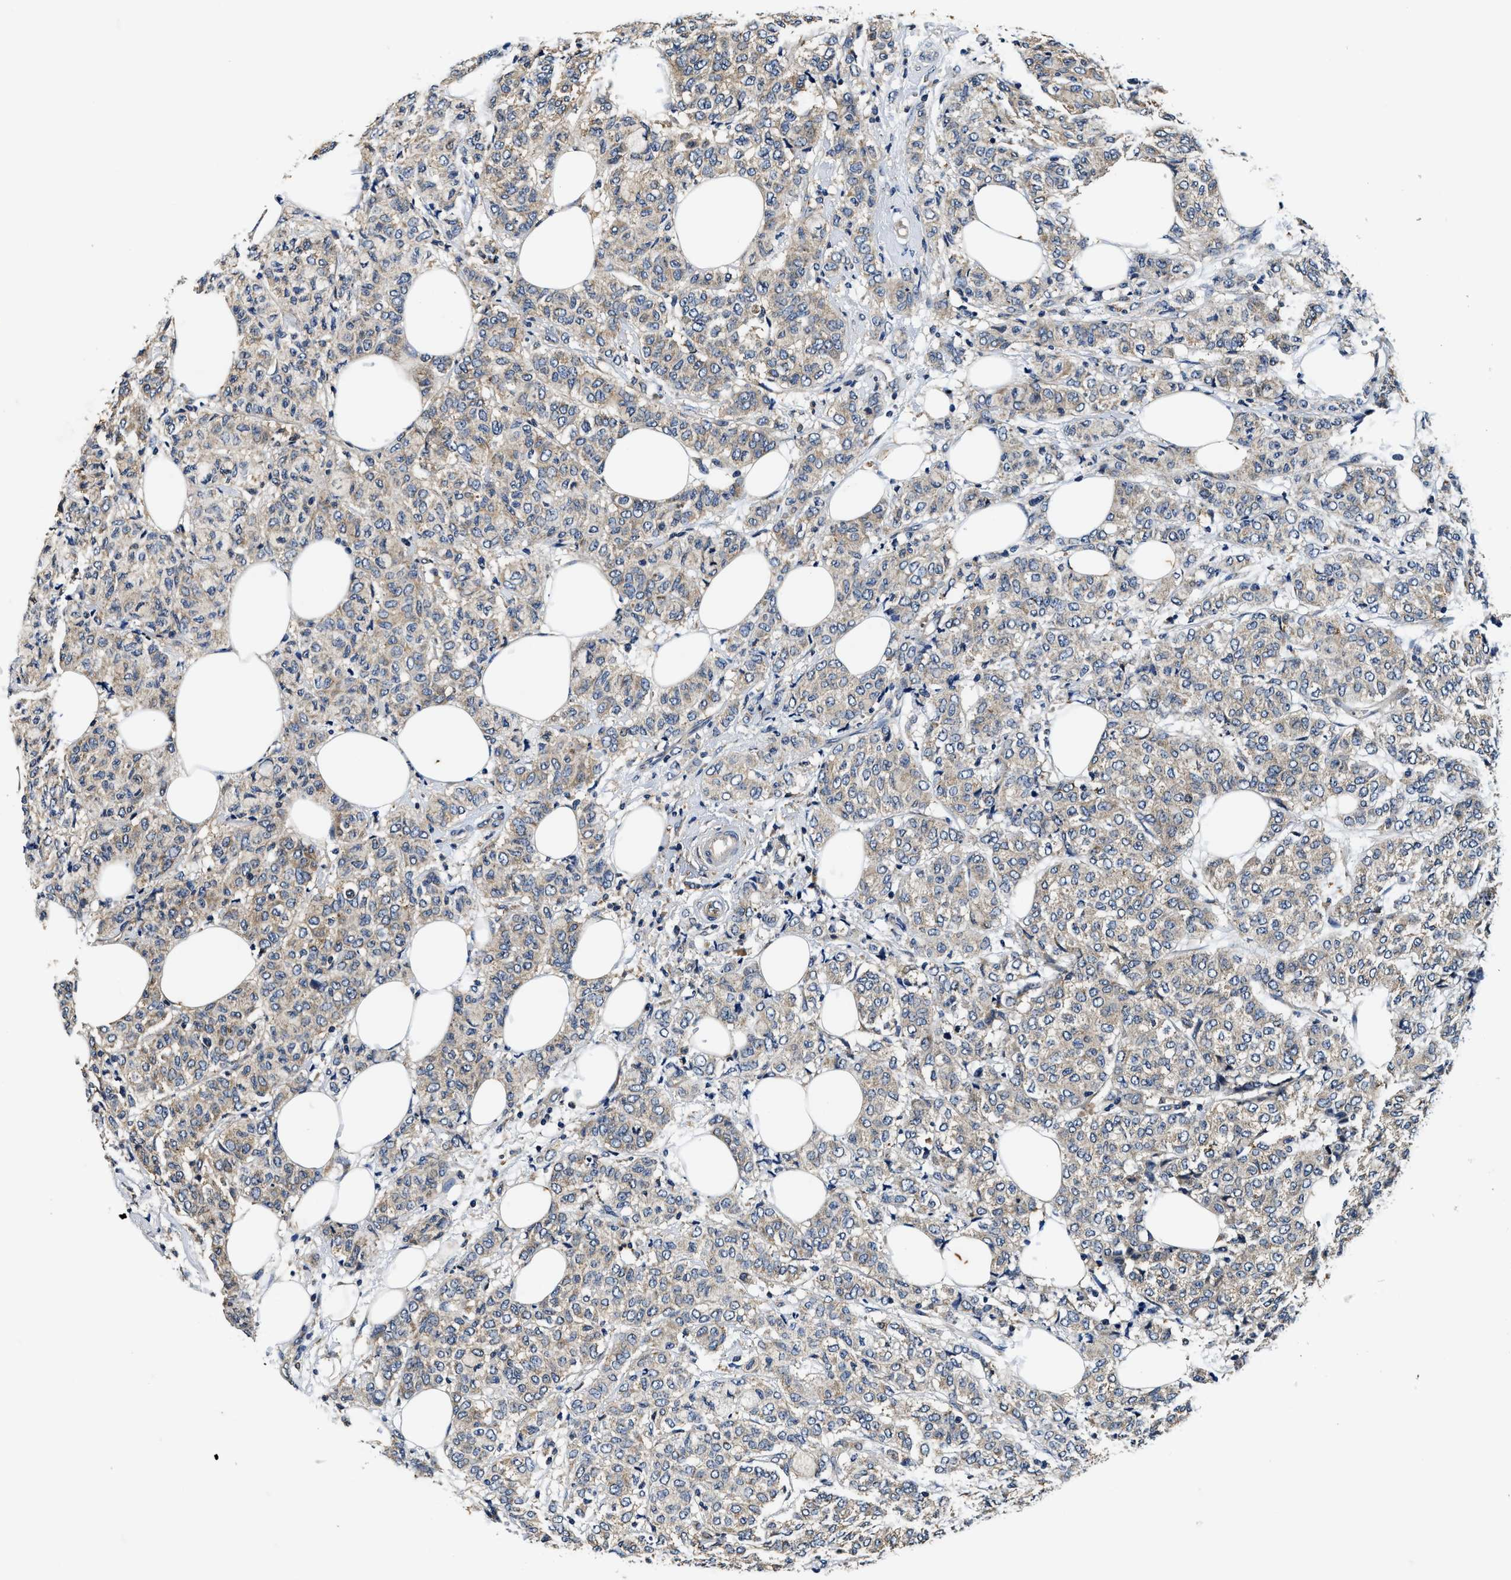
{"staining": {"intensity": "weak", "quantity": "<25%", "location": "cytoplasmic/membranous"}, "tissue": "breast cancer", "cell_type": "Tumor cells", "image_type": "cancer", "snomed": [{"axis": "morphology", "description": "Lobular carcinoma"}, {"axis": "topography", "description": "Breast"}], "caption": "This is an IHC photomicrograph of human breast cancer. There is no staining in tumor cells.", "gene": "PI4KB", "patient": {"sex": "female", "age": 60}}